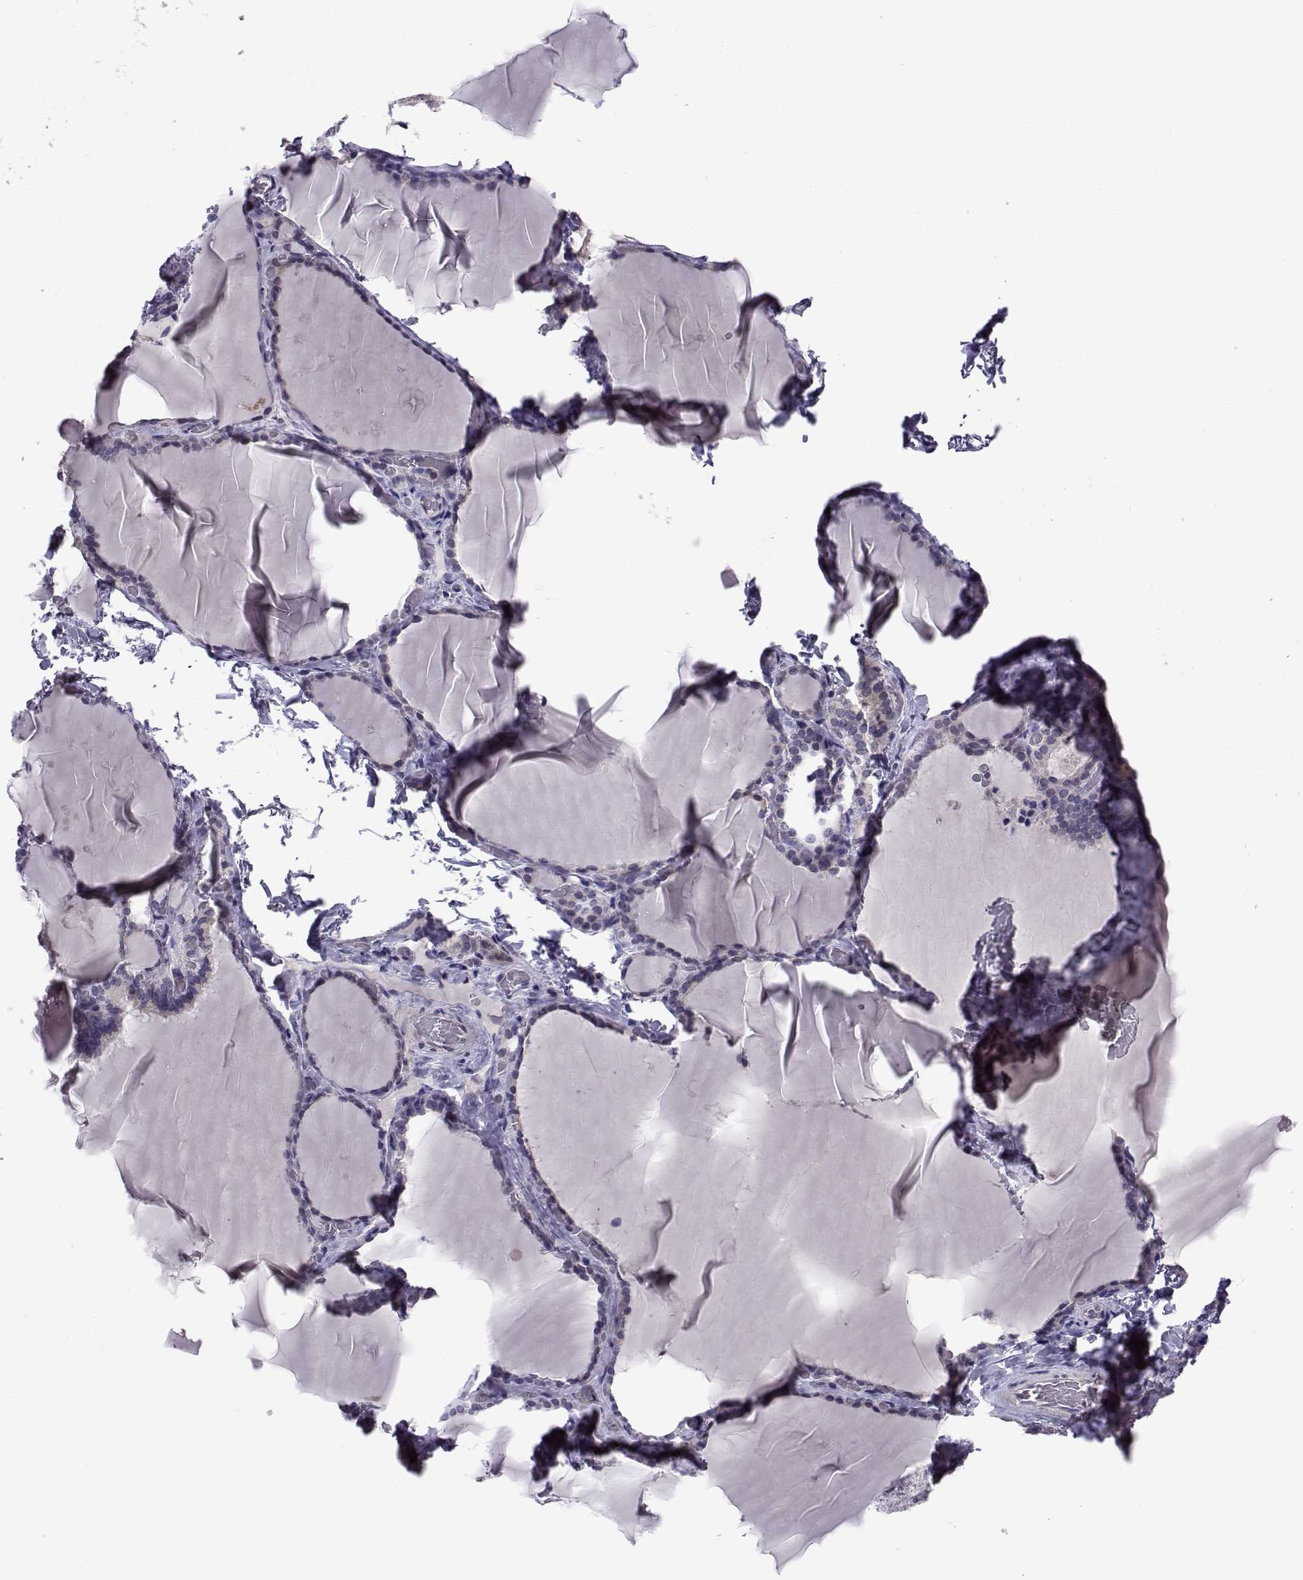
{"staining": {"intensity": "negative", "quantity": "none", "location": "none"}, "tissue": "thyroid gland", "cell_type": "Glandular cells", "image_type": "normal", "snomed": [{"axis": "morphology", "description": "Normal tissue, NOS"}, {"axis": "morphology", "description": "Hyperplasia, NOS"}, {"axis": "topography", "description": "Thyroid gland"}], "caption": "Image shows no significant protein expression in glandular cells of normal thyroid gland.", "gene": "PEX5L", "patient": {"sex": "female", "age": 27}}